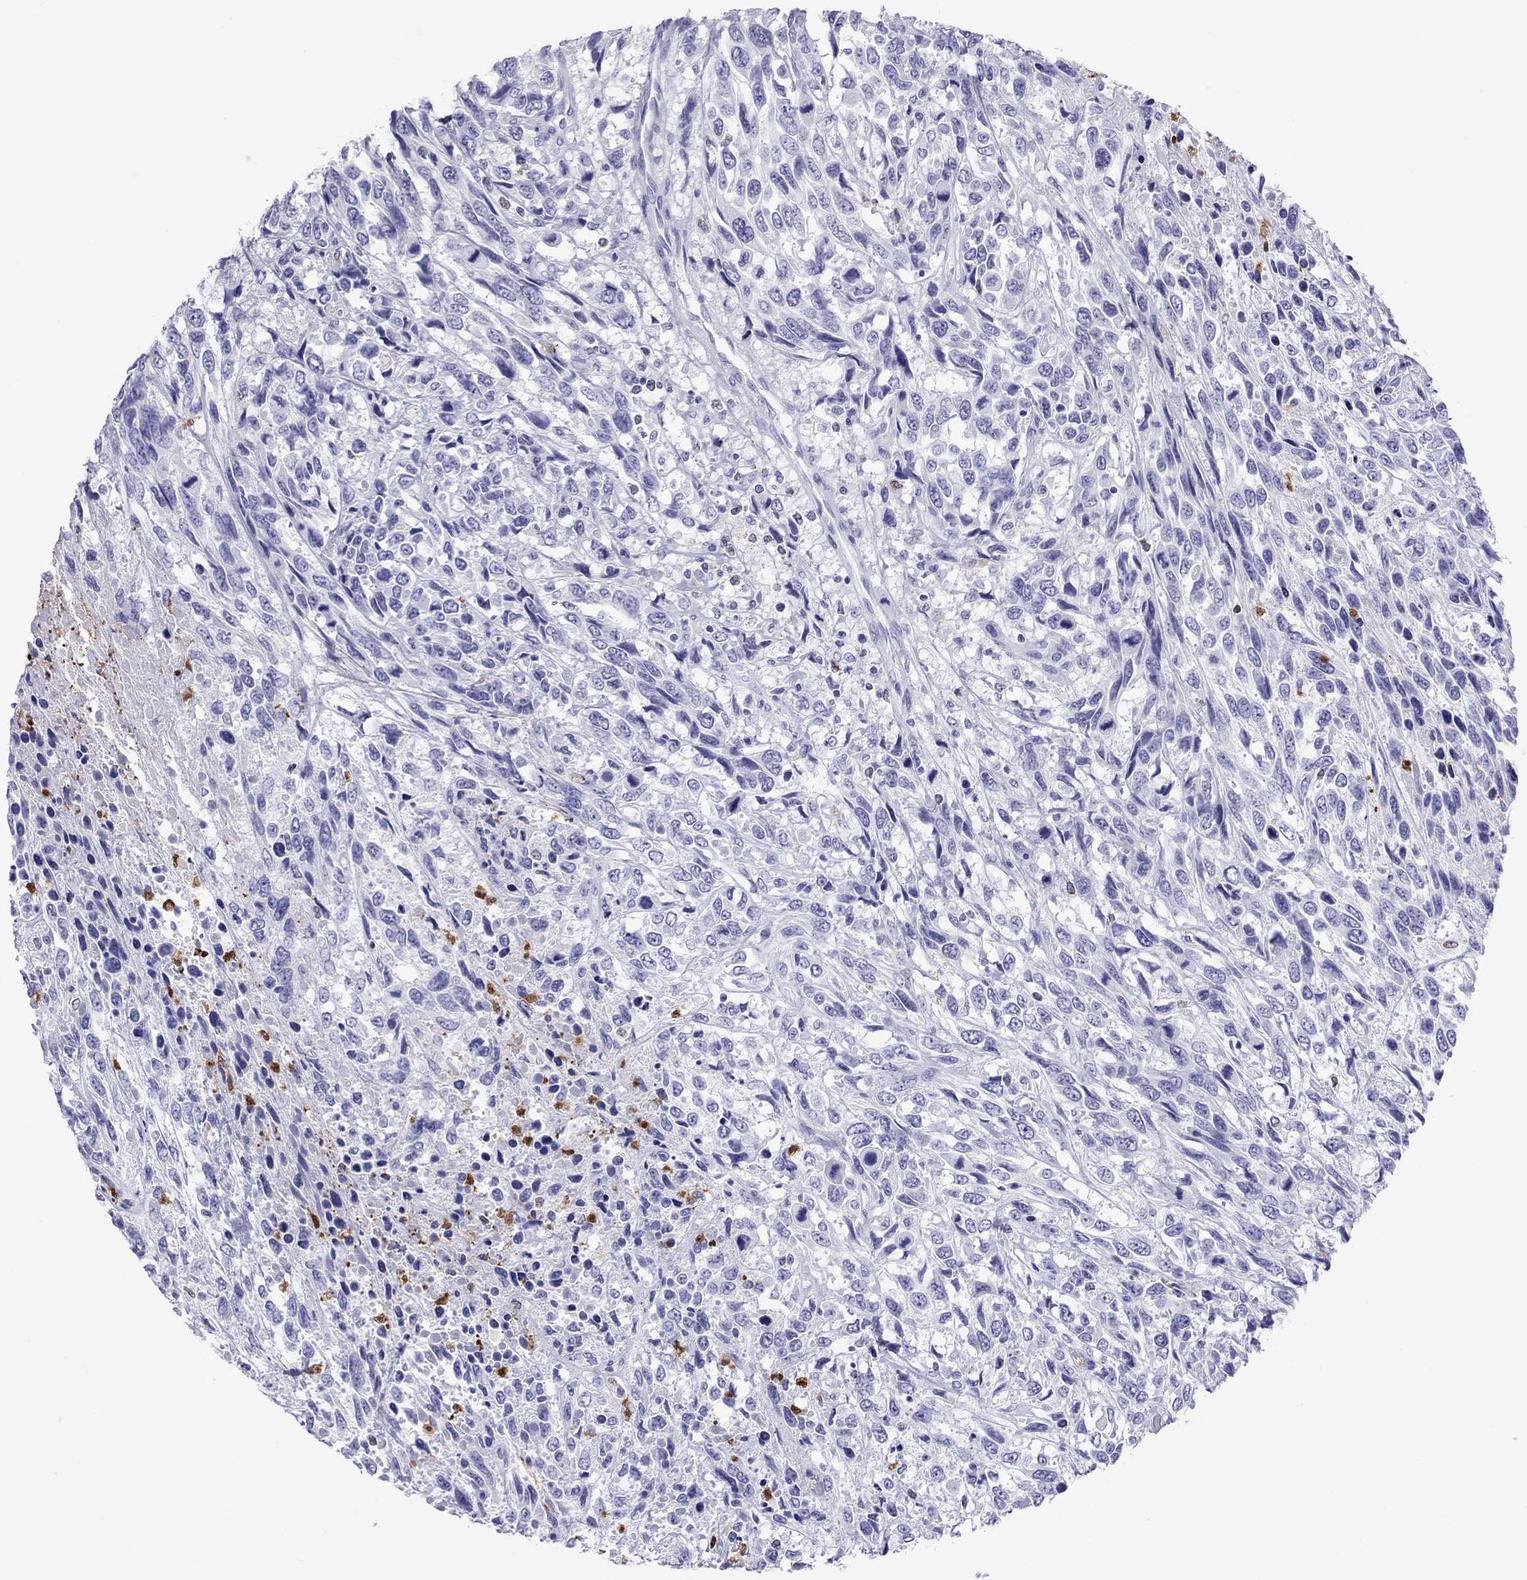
{"staining": {"intensity": "negative", "quantity": "none", "location": "none"}, "tissue": "urothelial cancer", "cell_type": "Tumor cells", "image_type": "cancer", "snomed": [{"axis": "morphology", "description": "Urothelial carcinoma, High grade"}, {"axis": "topography", "description": "Urinary bladder"}], "caption": "Tumor cells are negative for brown protein staining in urothelial cancer.", "gene": "SLAMF1", "patient": {"sex": "female", "age": 70}}